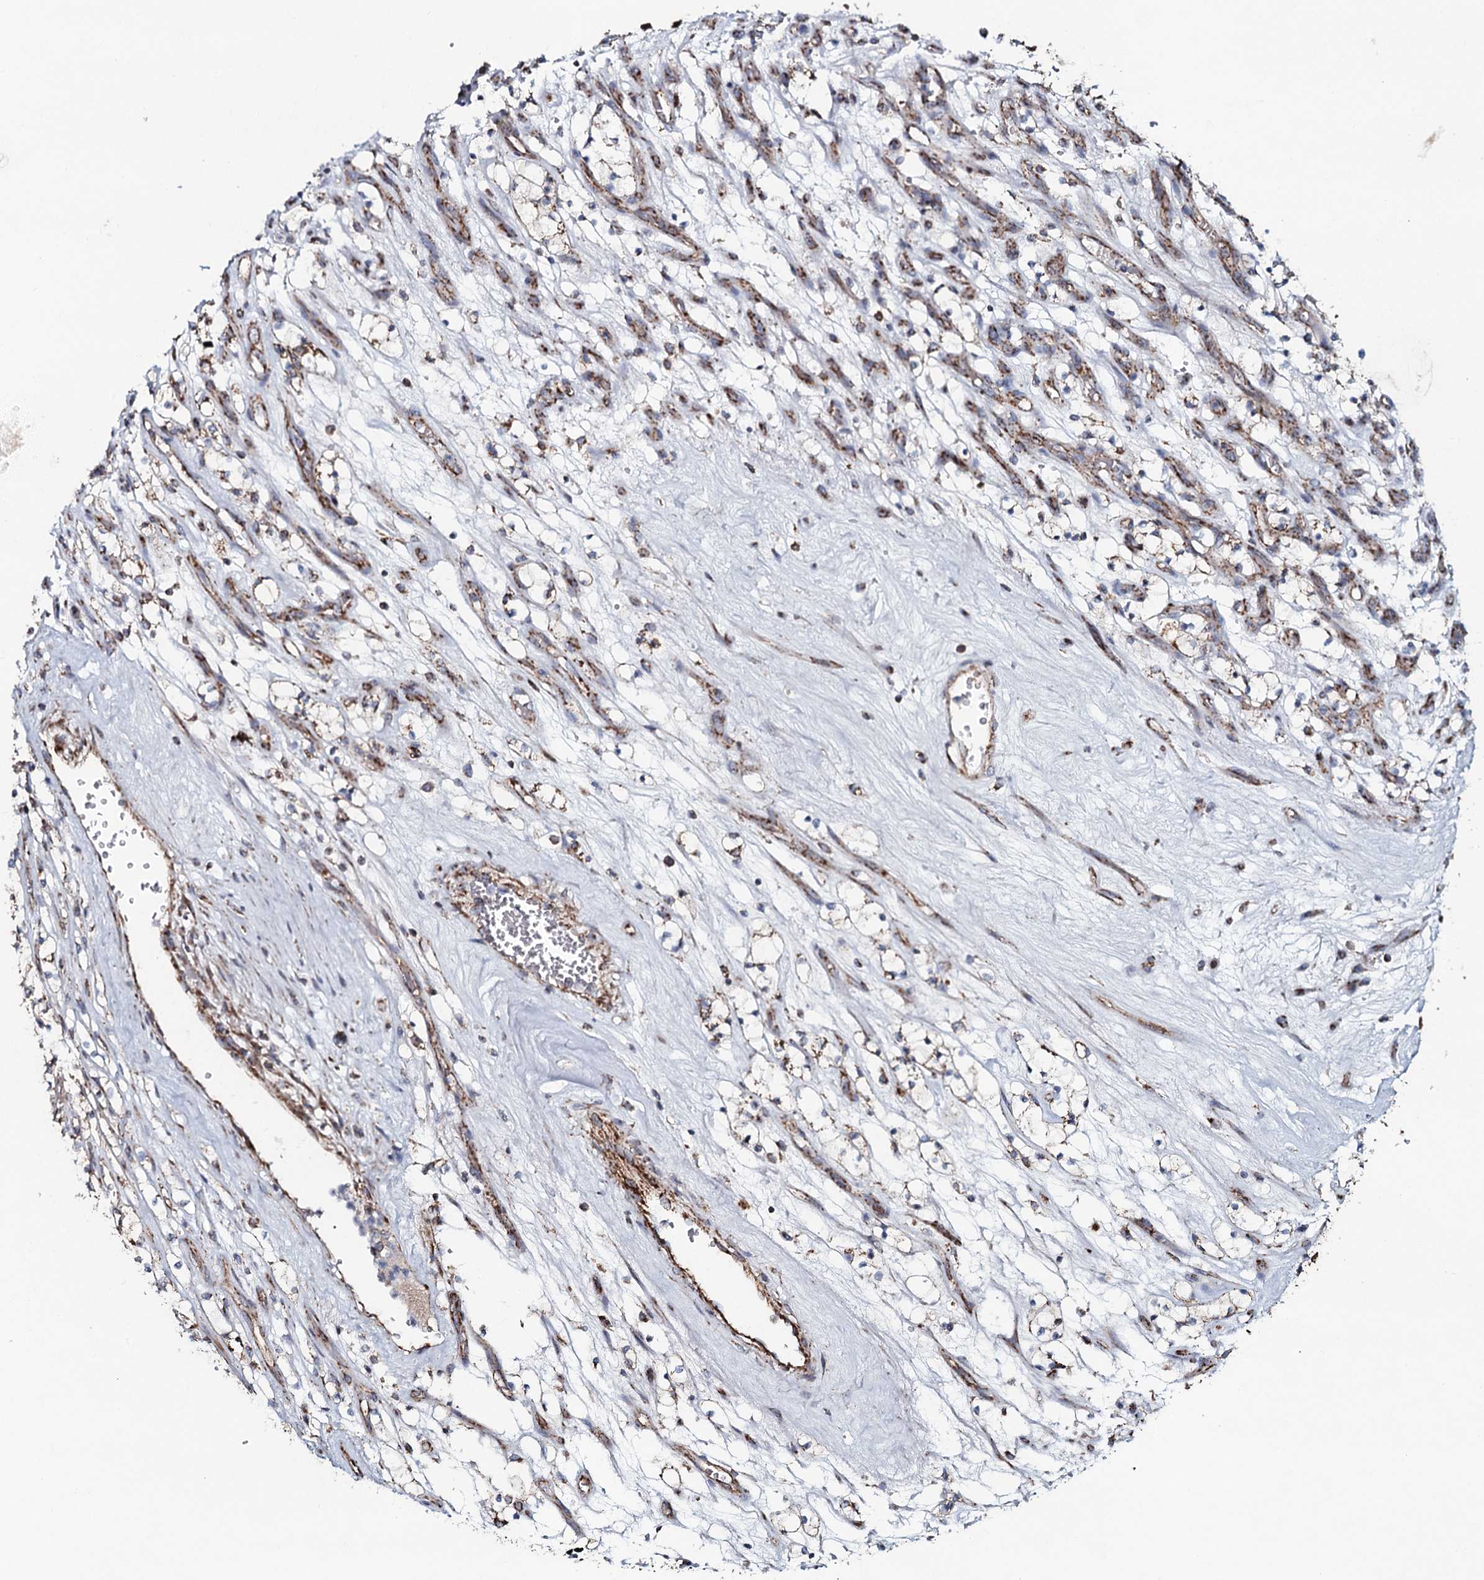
{"staining": {"intensity": "moderate", "quantity": ">75%", "location": "cytoplasmic/membranous"}, "tissue": "renal cancer", "cell_type": "Tumor cells", "image_type": "cancer", "snomed": [{"axis": "morphology", "description": "Adenocarcinoma, NOS"}, {"axis": "topography", "description": "Kidney"}], "caption": "IHC micrograph of adenocarcinoma (renal) stained for a protein (brown), which demonstrates medium levels of moderate cytoplasmic/membranous staining in about >75% of tumor cells.", "gene": "EVC2", "patient": {"sex": "female", "age": 69}}